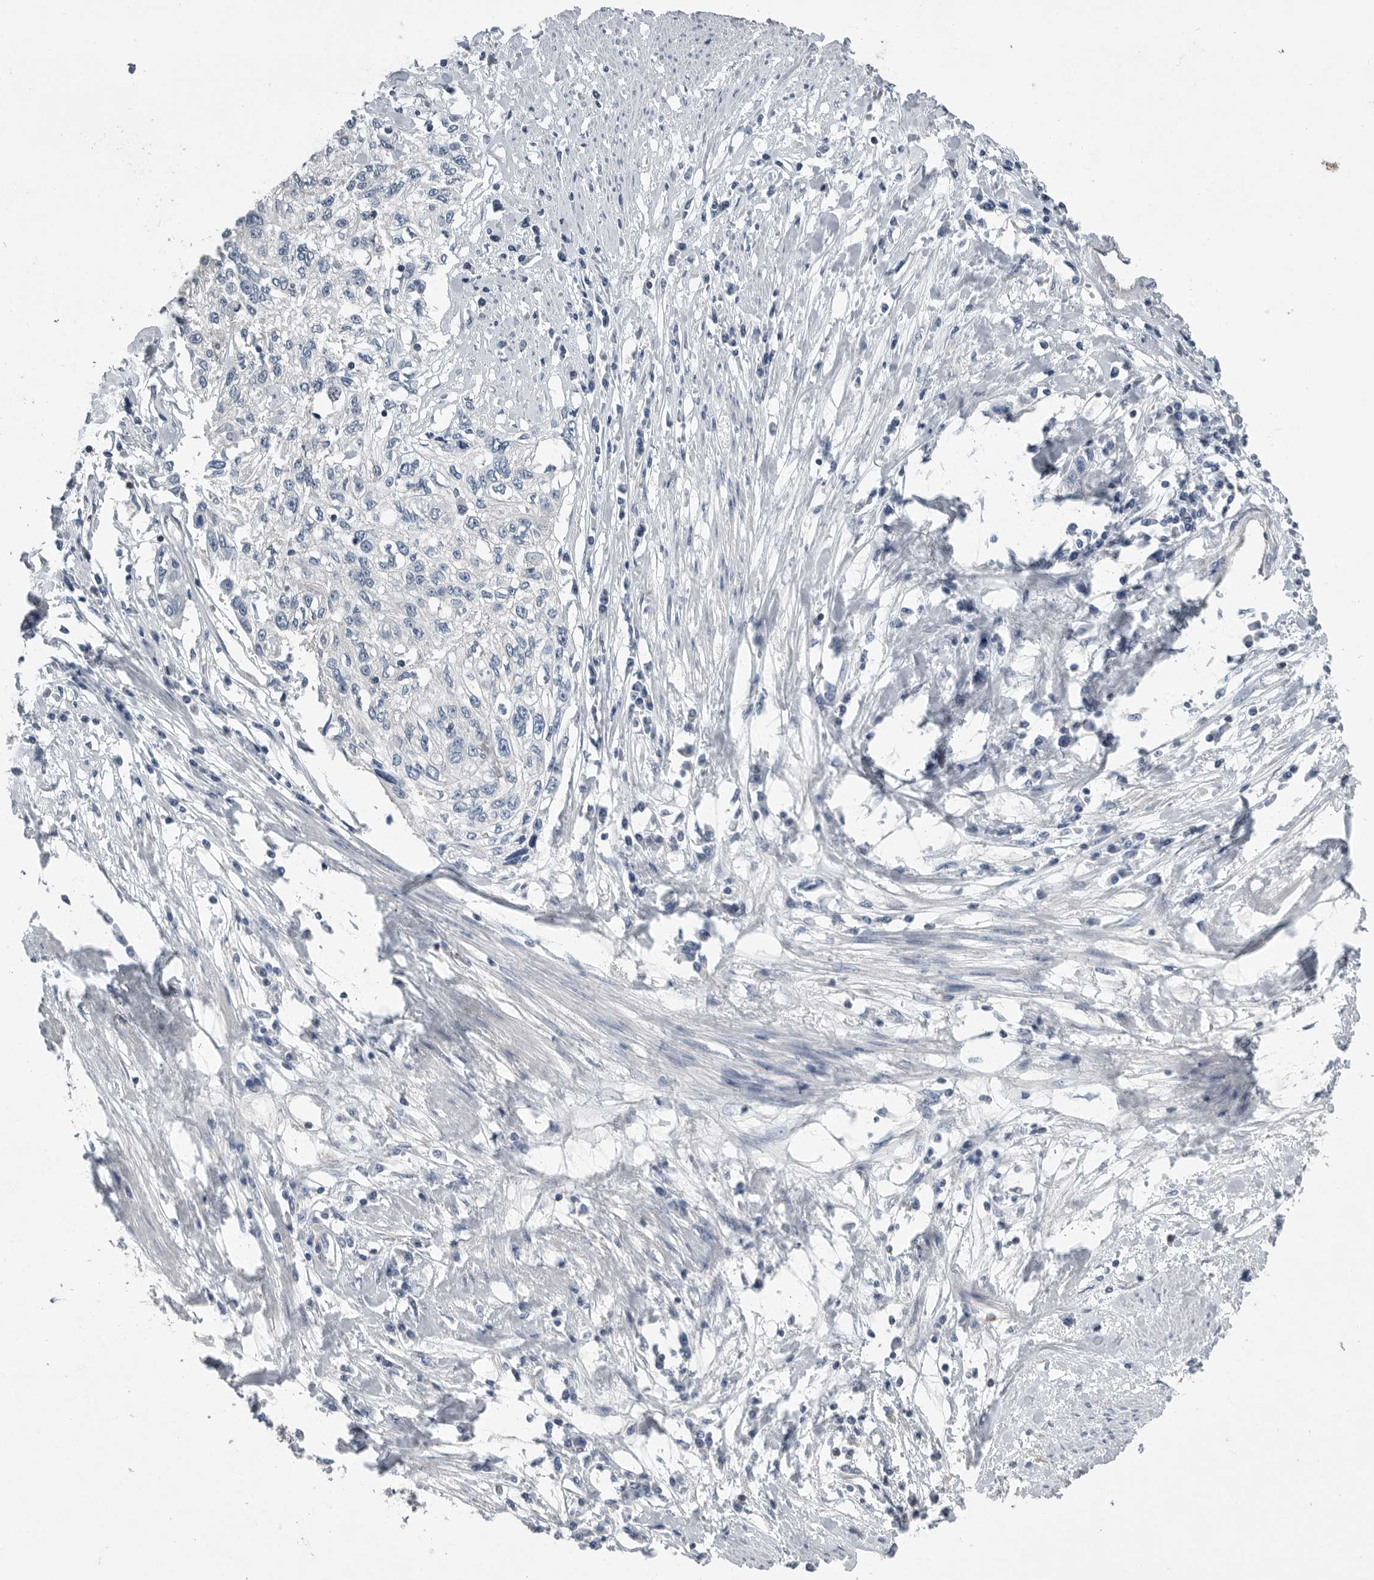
{"staining": {"intensity": "negative", "quantity": "none", "location": "none"}, "tissue": "cervical cancer", "cell_type": "Tumor cells", "image_type": "cancer", "snomed": [{"axis": "morphology", "description": "Squamous cell carcinoma, NOS"}, {"axis": "topography", "description": "Cervix"}], "caption": "A high-resolution image shows IHC staining of squamous cell carcinoma (cervical), which reveals no significant staining in tumor cells.", "gene": "PDCD4", "patient": {"sex": "female", "age": 57}}